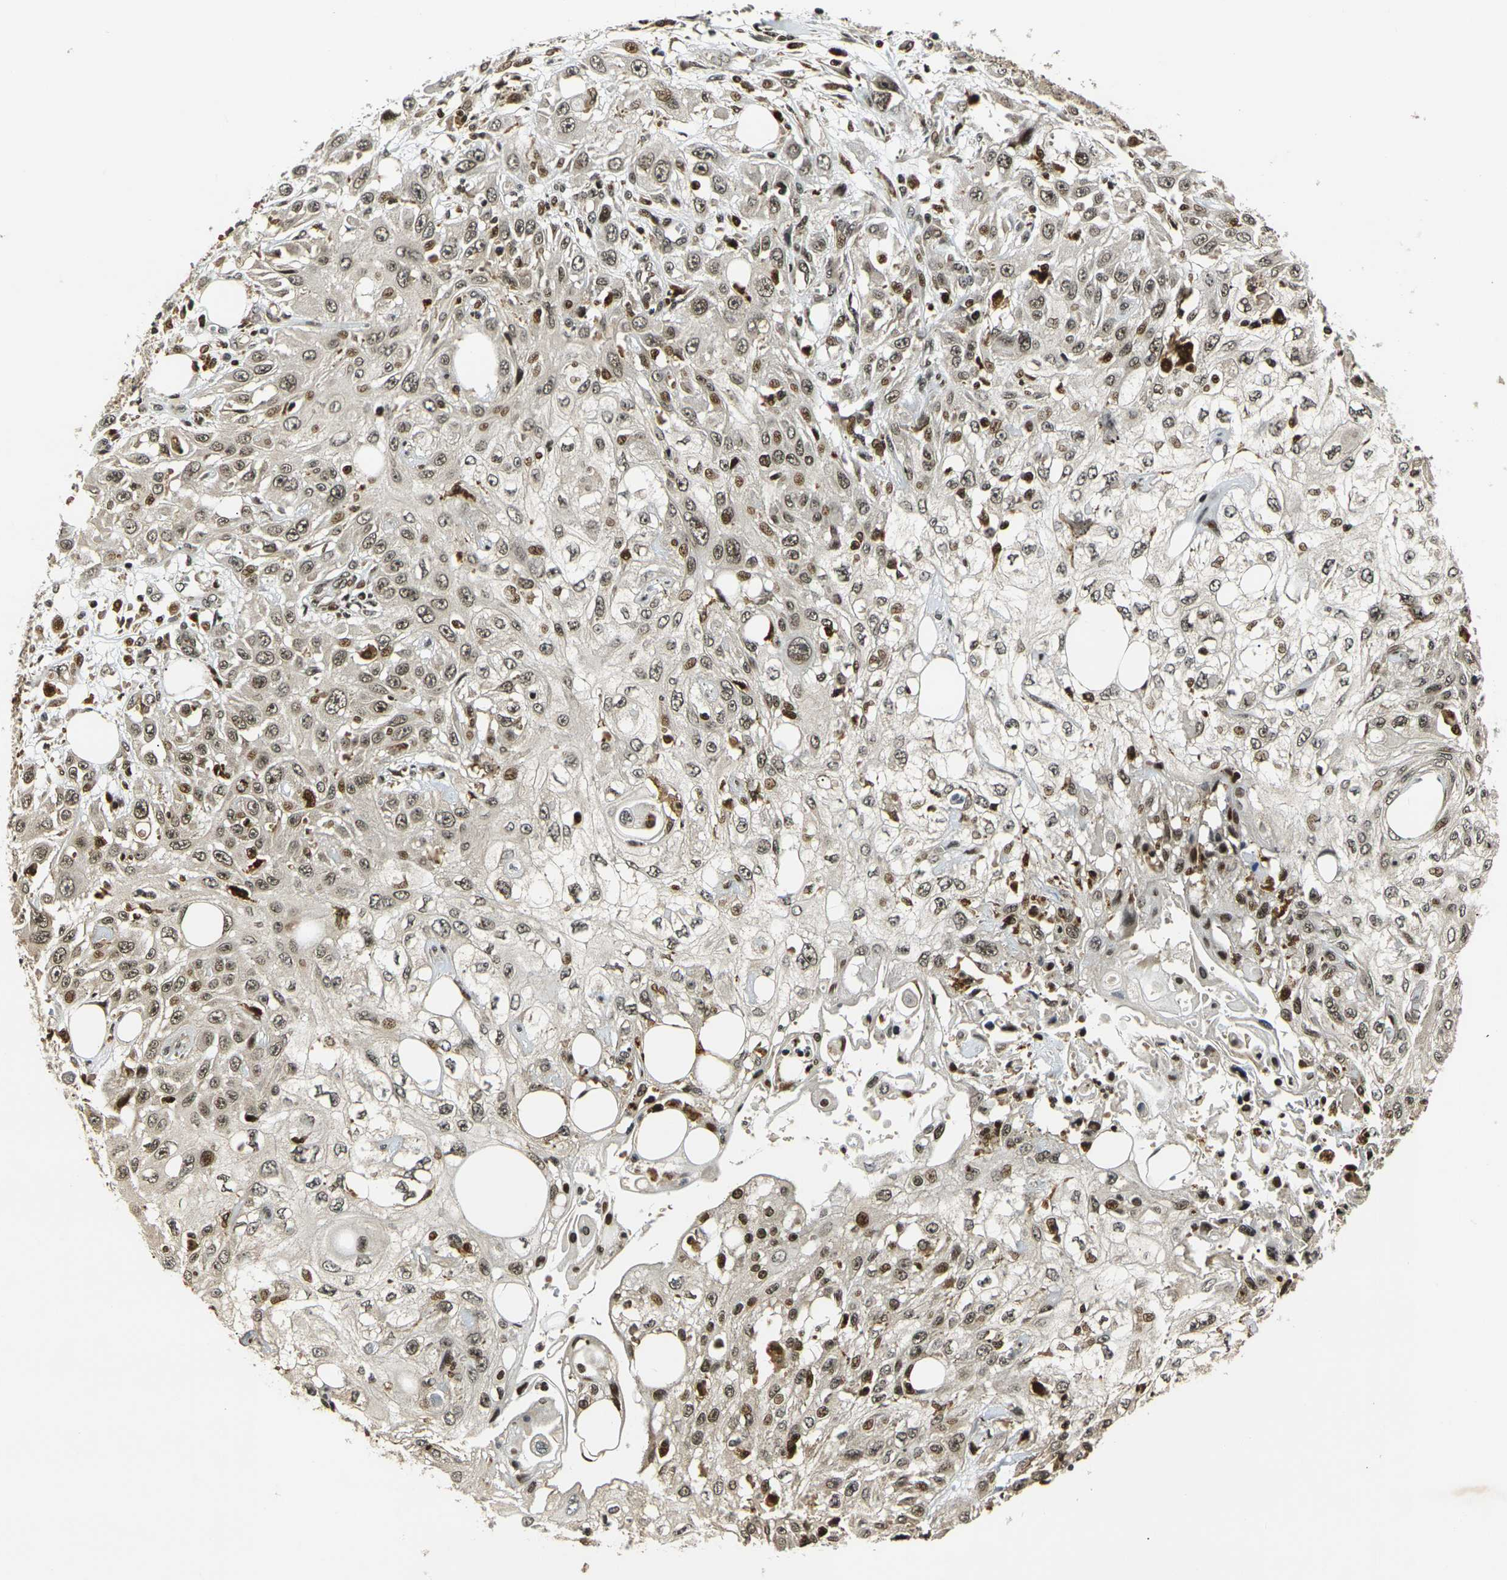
{"staining": {"intensity": "moderate", "quantity": ">75%", "location": "nuclear"}, "tissue": "skin cancer", "cell_type": "Tumor cells", "image_type": "cancer", "snomed": [{"axis": "morphology", "description": "Squamous cell carcinoma, NOS"}, {"axis": "topography", "description": "Skin"}], "caption": "This micrograph reveals immunohistochemistry staining of skin cancer, with medium moderate nuclear staining in about >75% of tumor cells.", "gene": "ACTL6A", "patient": {"sex": "male", "age": 75}}